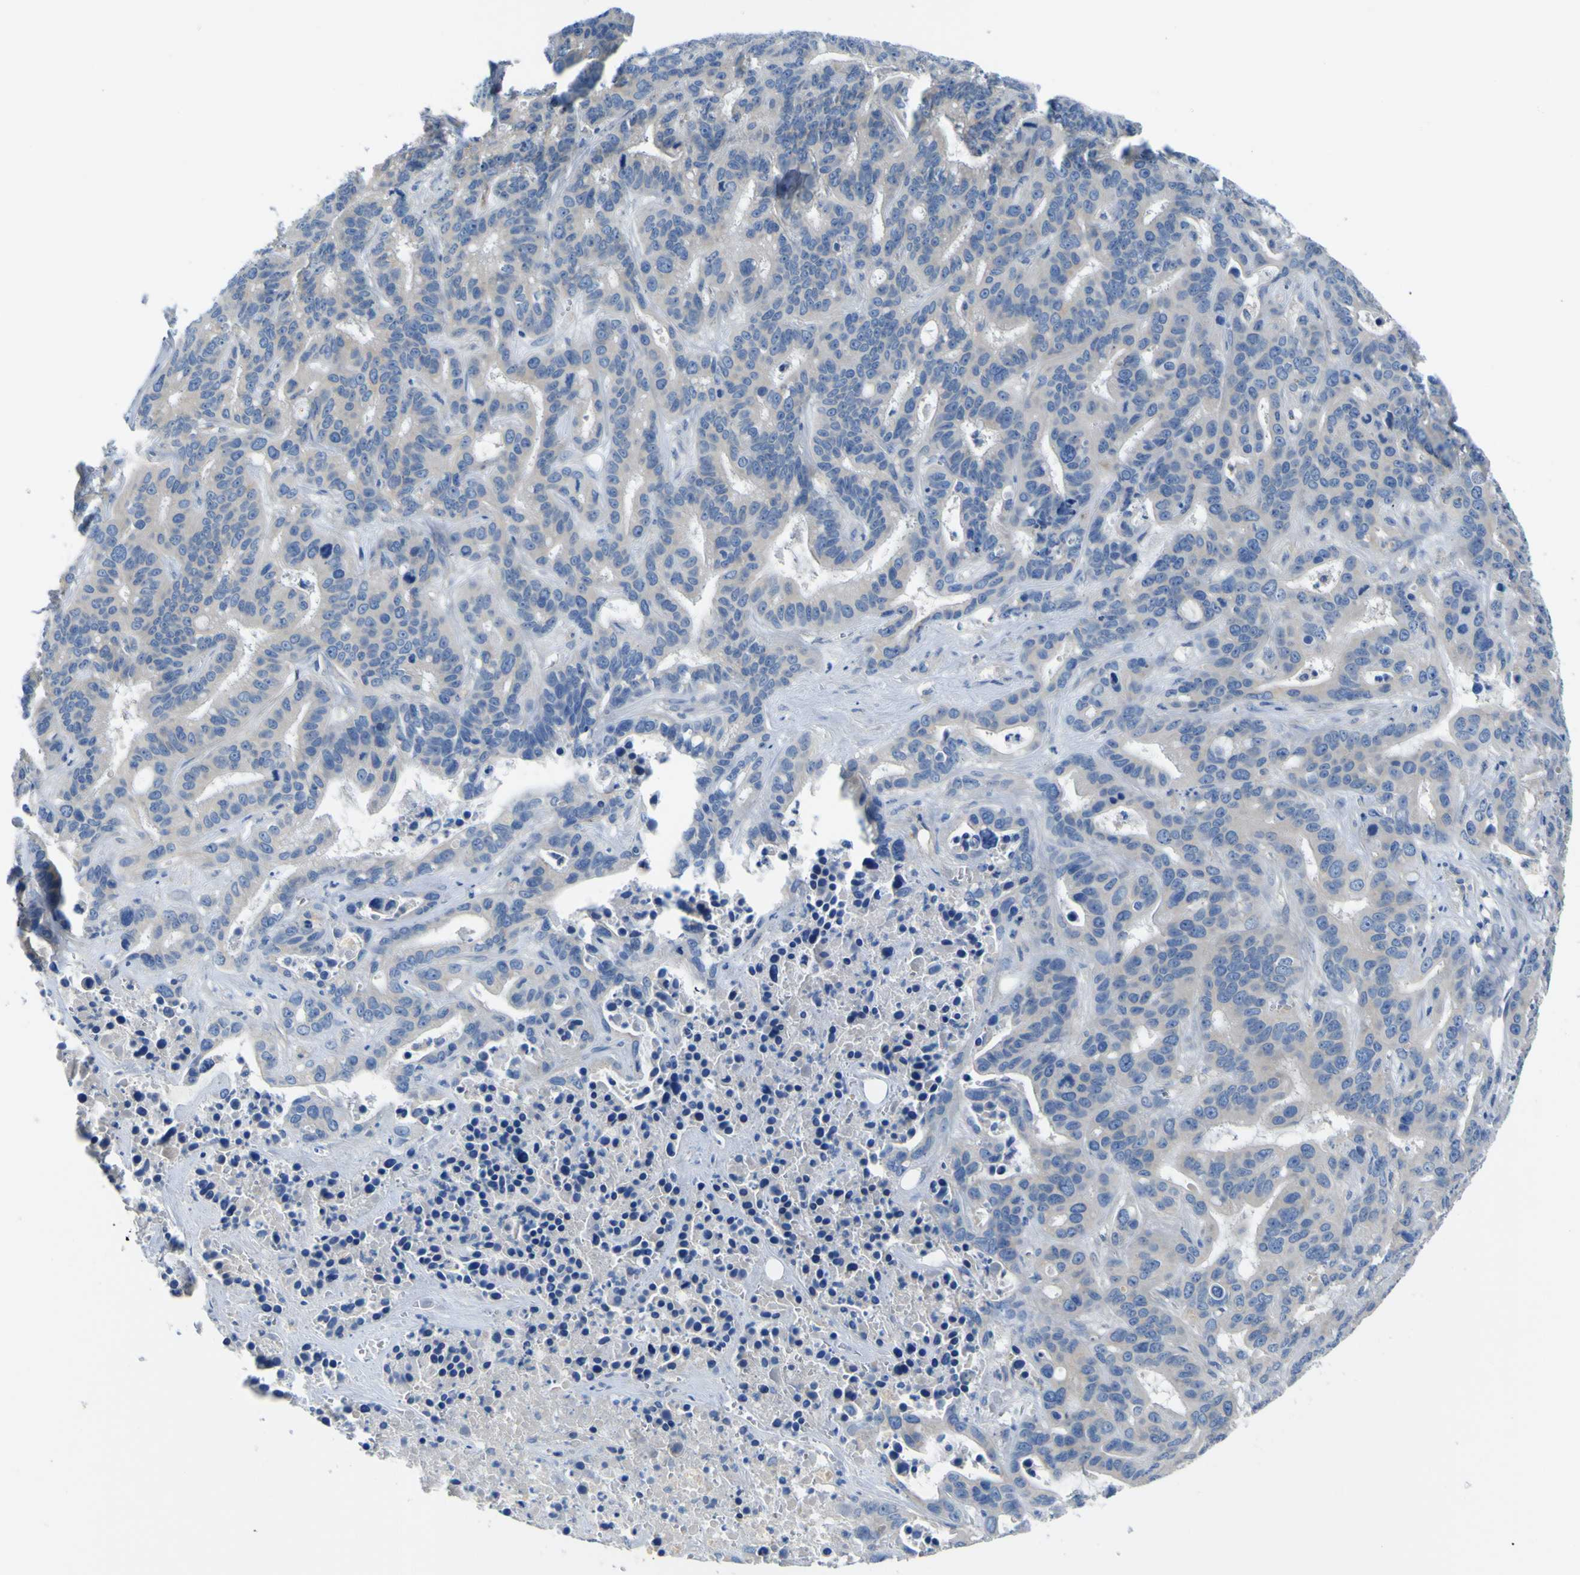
{"staining": {"intensity": "negative", "quantity": "none", "location": "none"}, "tissue": "liver cancer", "cell_type": "Tumor cells", "image_type": "cancer", "snomed": [{"axis": "morphology", "description": "Cholangiocarcinoma"}, {"axis": "topography", "description": "Liver"}], "caption": "The immunohistochemistry photomicrograph has no significant staining in tumor cells of liver cancer (cholangiocarcinoma) tissue.", "gene": "ADGRA2", "patient": {"sex": "female", "age": 65}}